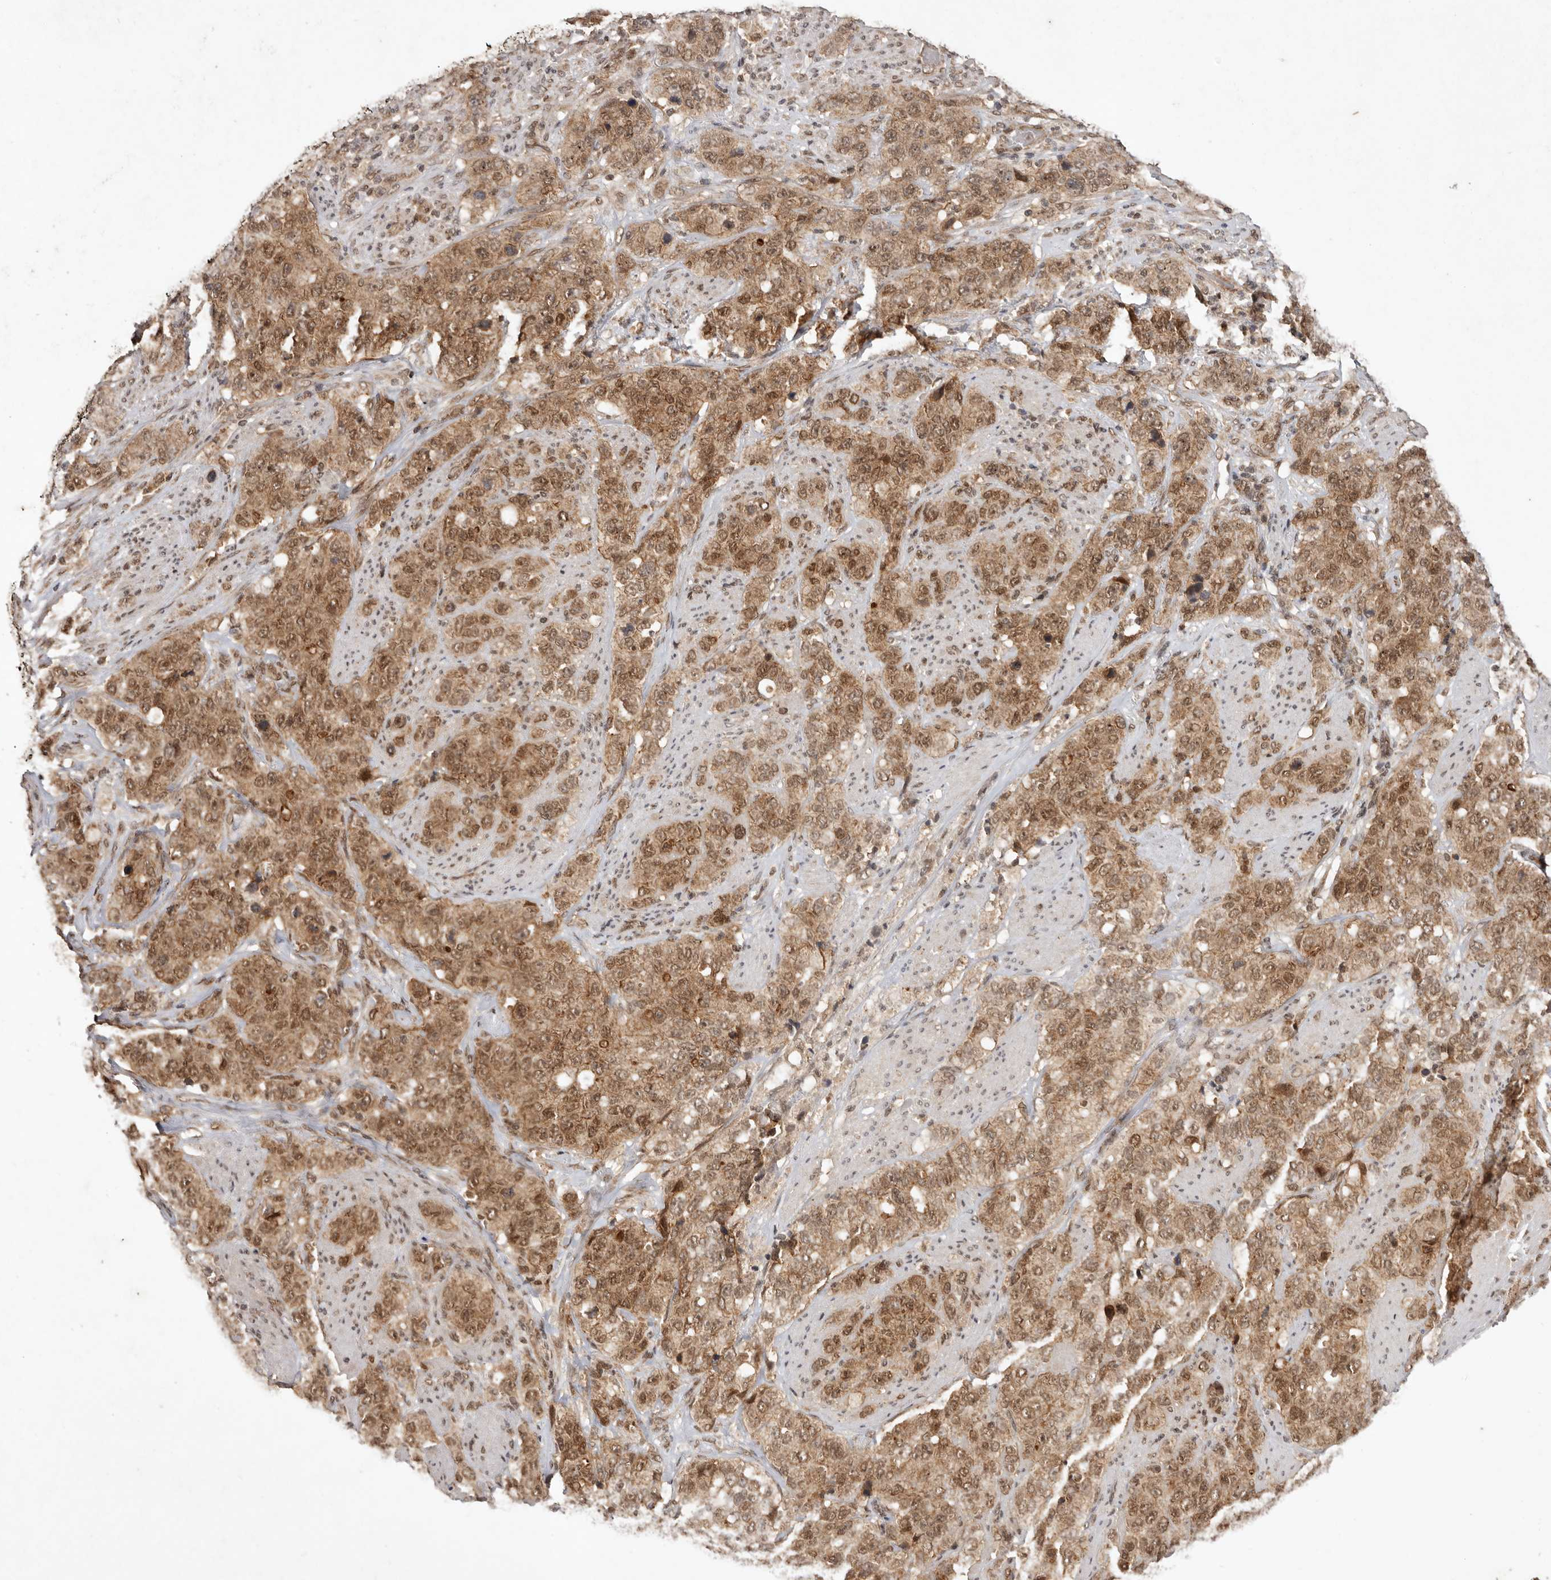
{"staining": {"intensity": "moderate", "quantity": ">75%", "location": "cytoplasmic/membranous,nuclear"}, "tissue": "stomach cancer", "cell_type": "Tumor cells", "image_type": "cancer", "snomed": [{"axis": "morphology", "description": "Adenocarcinoma, NOS"}, {"axis": "topography", "description": "Stomach"}], "caption": "IHC histopathology image of neoplastic tissue: human stomach cancer (adenocarcinoma) stained using IHC demonstrates medium levels of moderate protein expression localized specifically in the cytoplasmic/membranous and nuclear of tumor cells, appearing as a cytoplasmic/membranous and nuclear brown color.", "gene": "TARS2", "patient": {"sex": "male", "age": 48}}